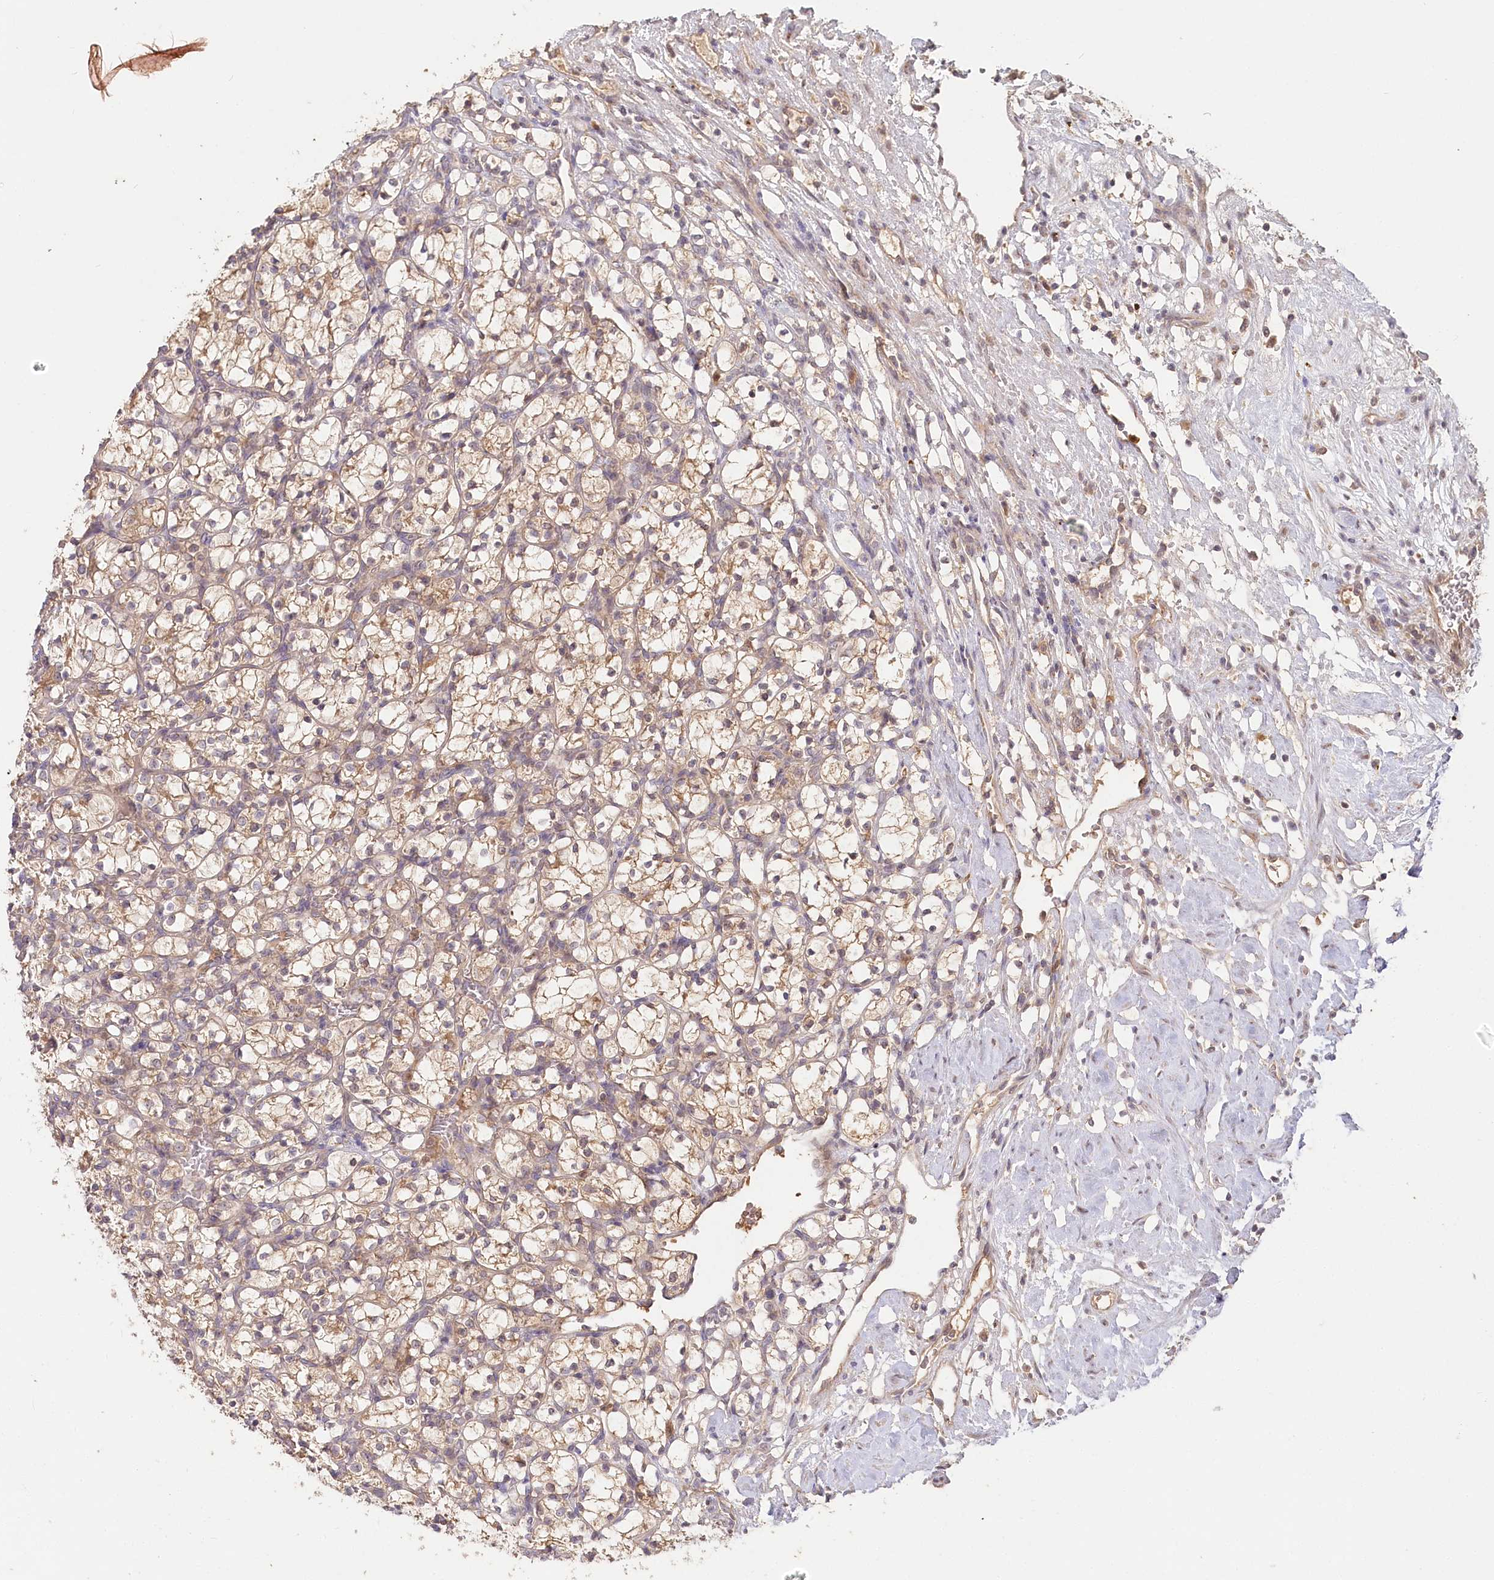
{"staining": {"intensity": "moderate", "quantity": ">75%", "location": "cytoplasmic/membranous"}, "tissue": "renal cancer", "cell_type": "Tumor cells", "image_type": "cancer", "snomed": [{"axis": "morphology", "description": "Adenocarcinoma, NOS"}, {"axis": "topography", "description": "Kidney"}], "caption": "Brown immunohistochemical staining in renal cancer shows moderate cytoplasmic/membranous staining in about >75% of tumor cells.", "gene": "IRAK1BP1", "patient": {"sex": "female", "age": 69}}